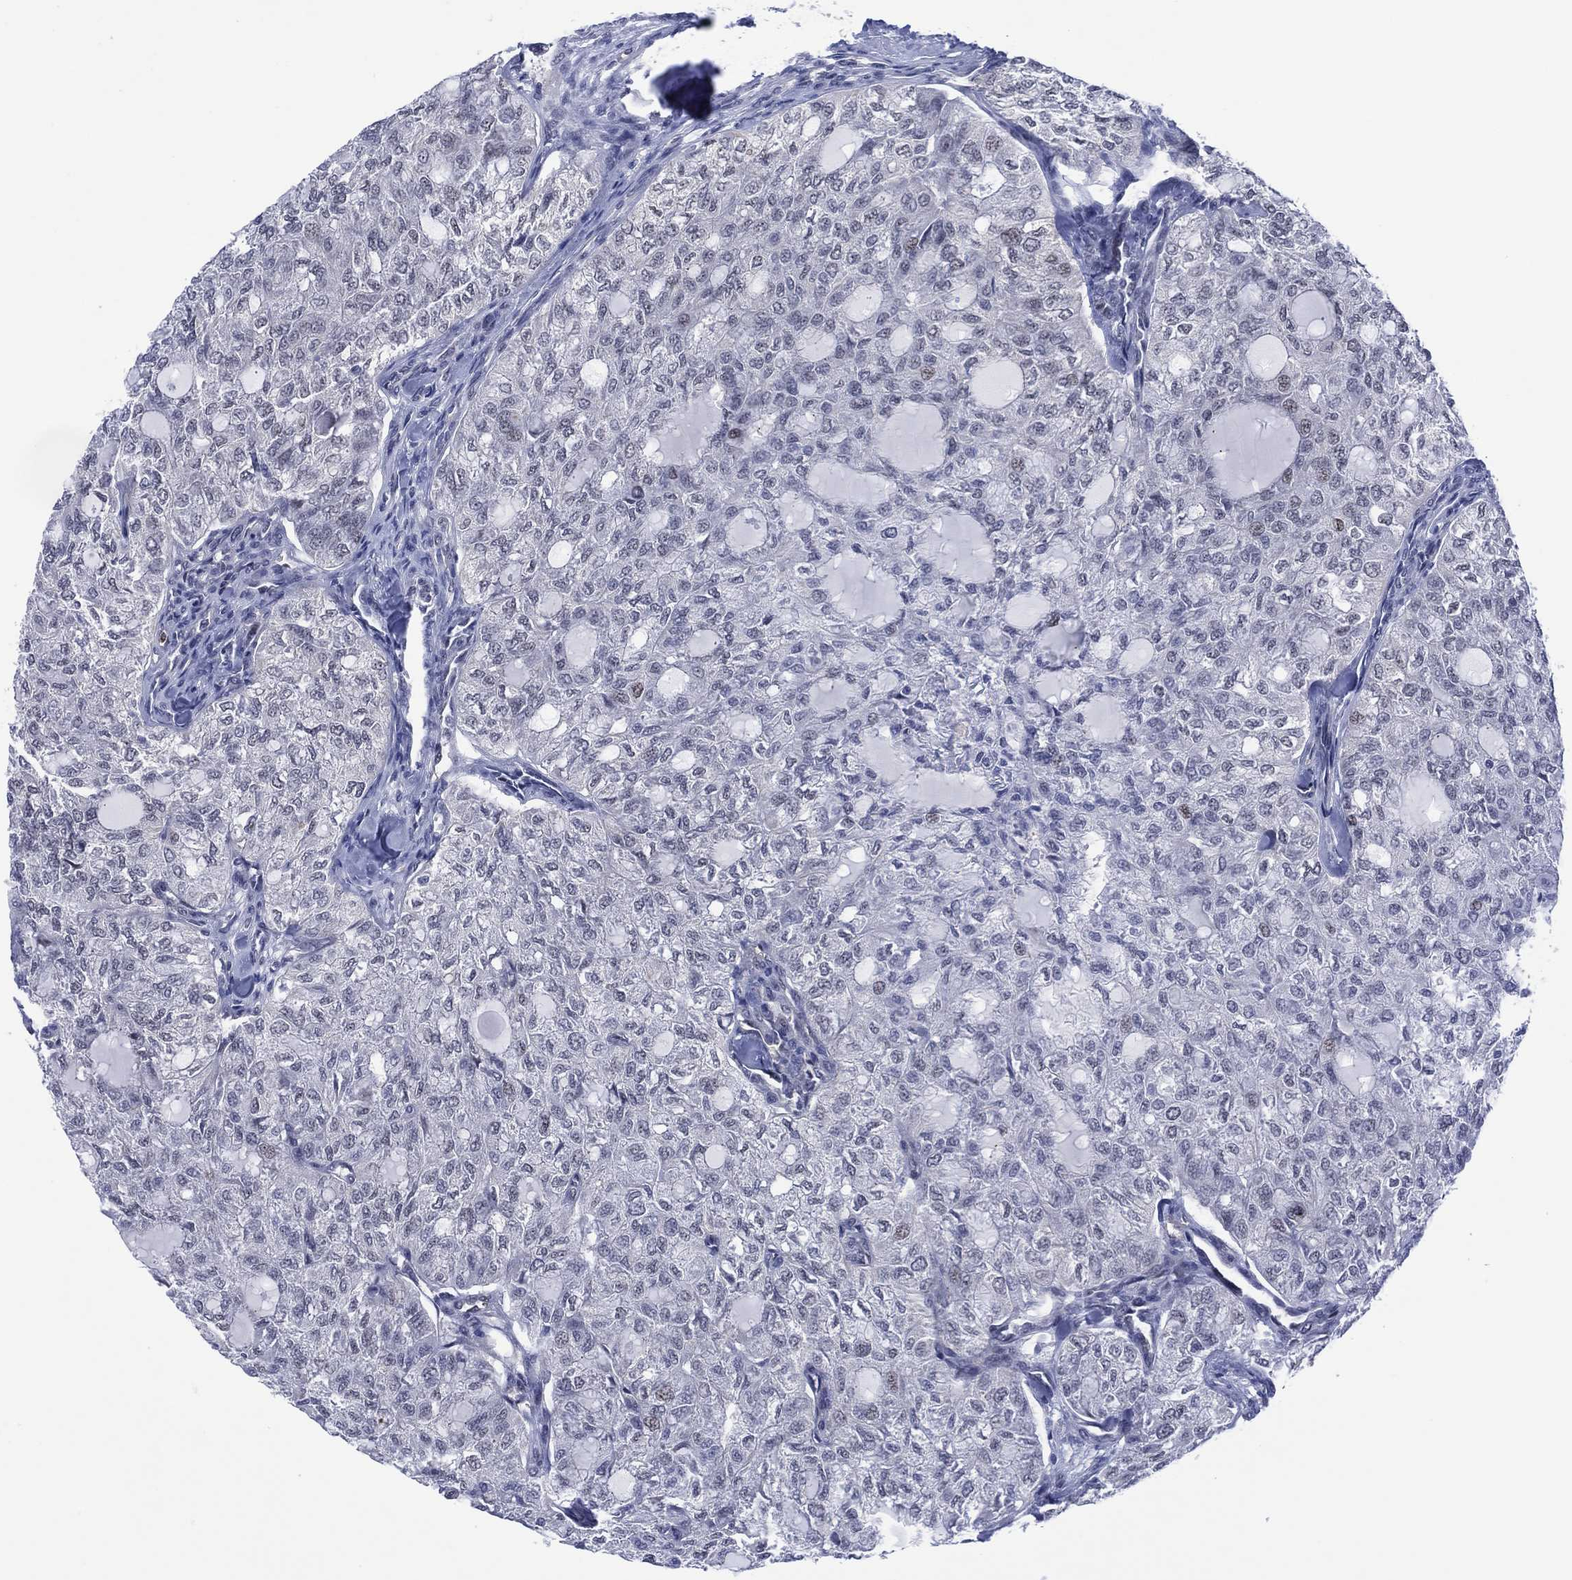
{"staining": {"intensity": "negative", "quantity": "none", "location": "none"}, "tissue": "thyroid cancer", "cell_type": "Tumor cells", "image_type": "cancer", "snomed": [{"axis": "morphology", "description": "Follicular adenoma carcinoma, NOS"}, {"axis": "topography", "description": "Thyroid gland"}], "caption": "This photomicrograph is of follicular adenoma carcinoma (thyroid) stained with immunohistochemistry to label a protein in brown with the nuclei are counter-stained blue. There is no expression in tumor cells.", "gene": "DPP4", "patient": {"sex": "male", "age": 75}}